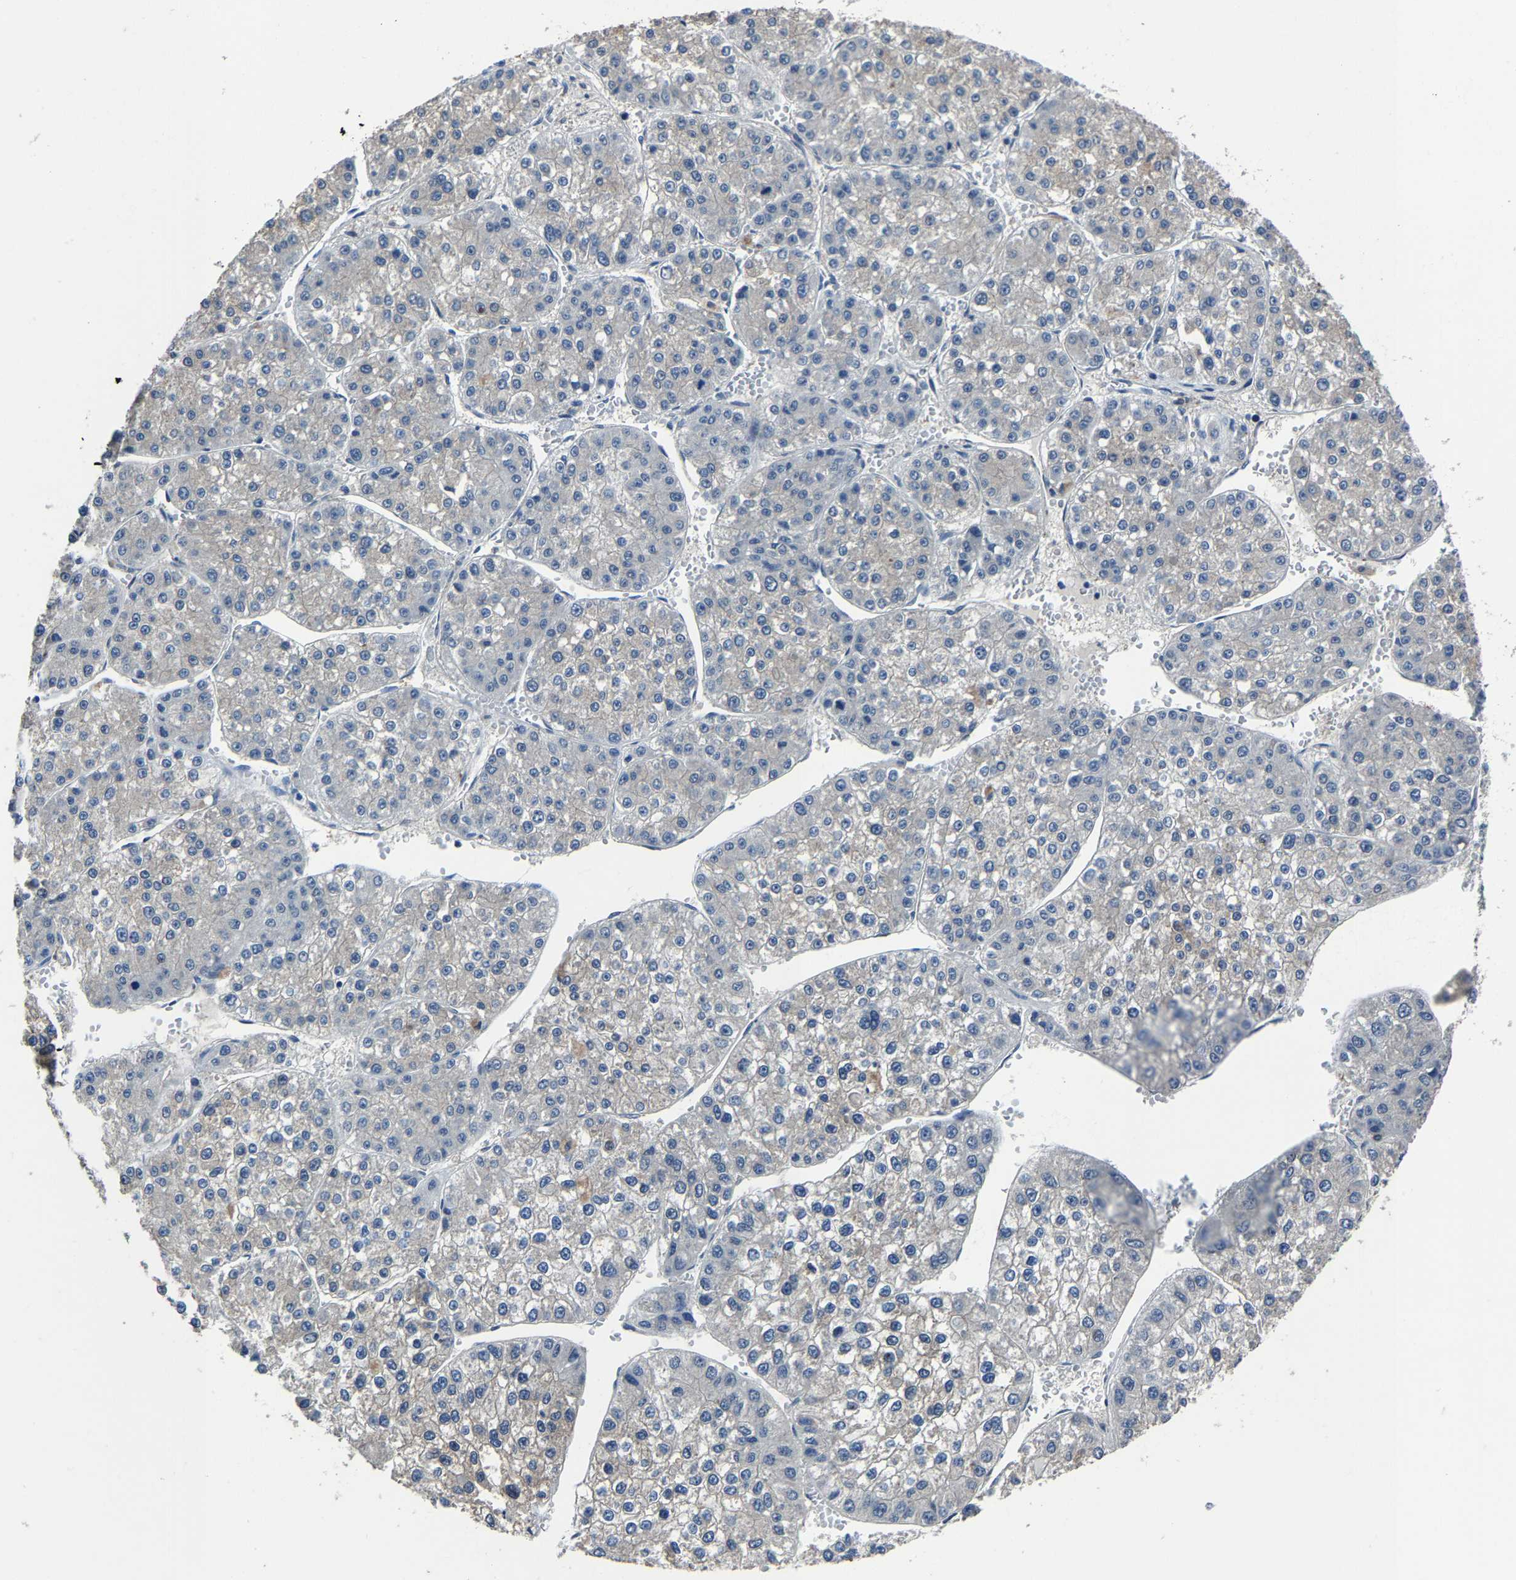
{"staining": {"intensity": "negative", "quantity": "none", "location": "none"}, "tissue": "liver cancer", "cell_type": "Tumor cells", "image_type": "cancer", "snomed": [{"axis": "morphology", "description": "Carcinoma, Hepatocellular, NOS"}, {"axis": "topography", "description": "Liver"}], "caption": "The immunohistochemistry (IHC) histopathology image has no significant expression in tumor cells of liver cancer tissue.", "gene": "STRBP", "patient": {"sex": "female", "age": 73}}